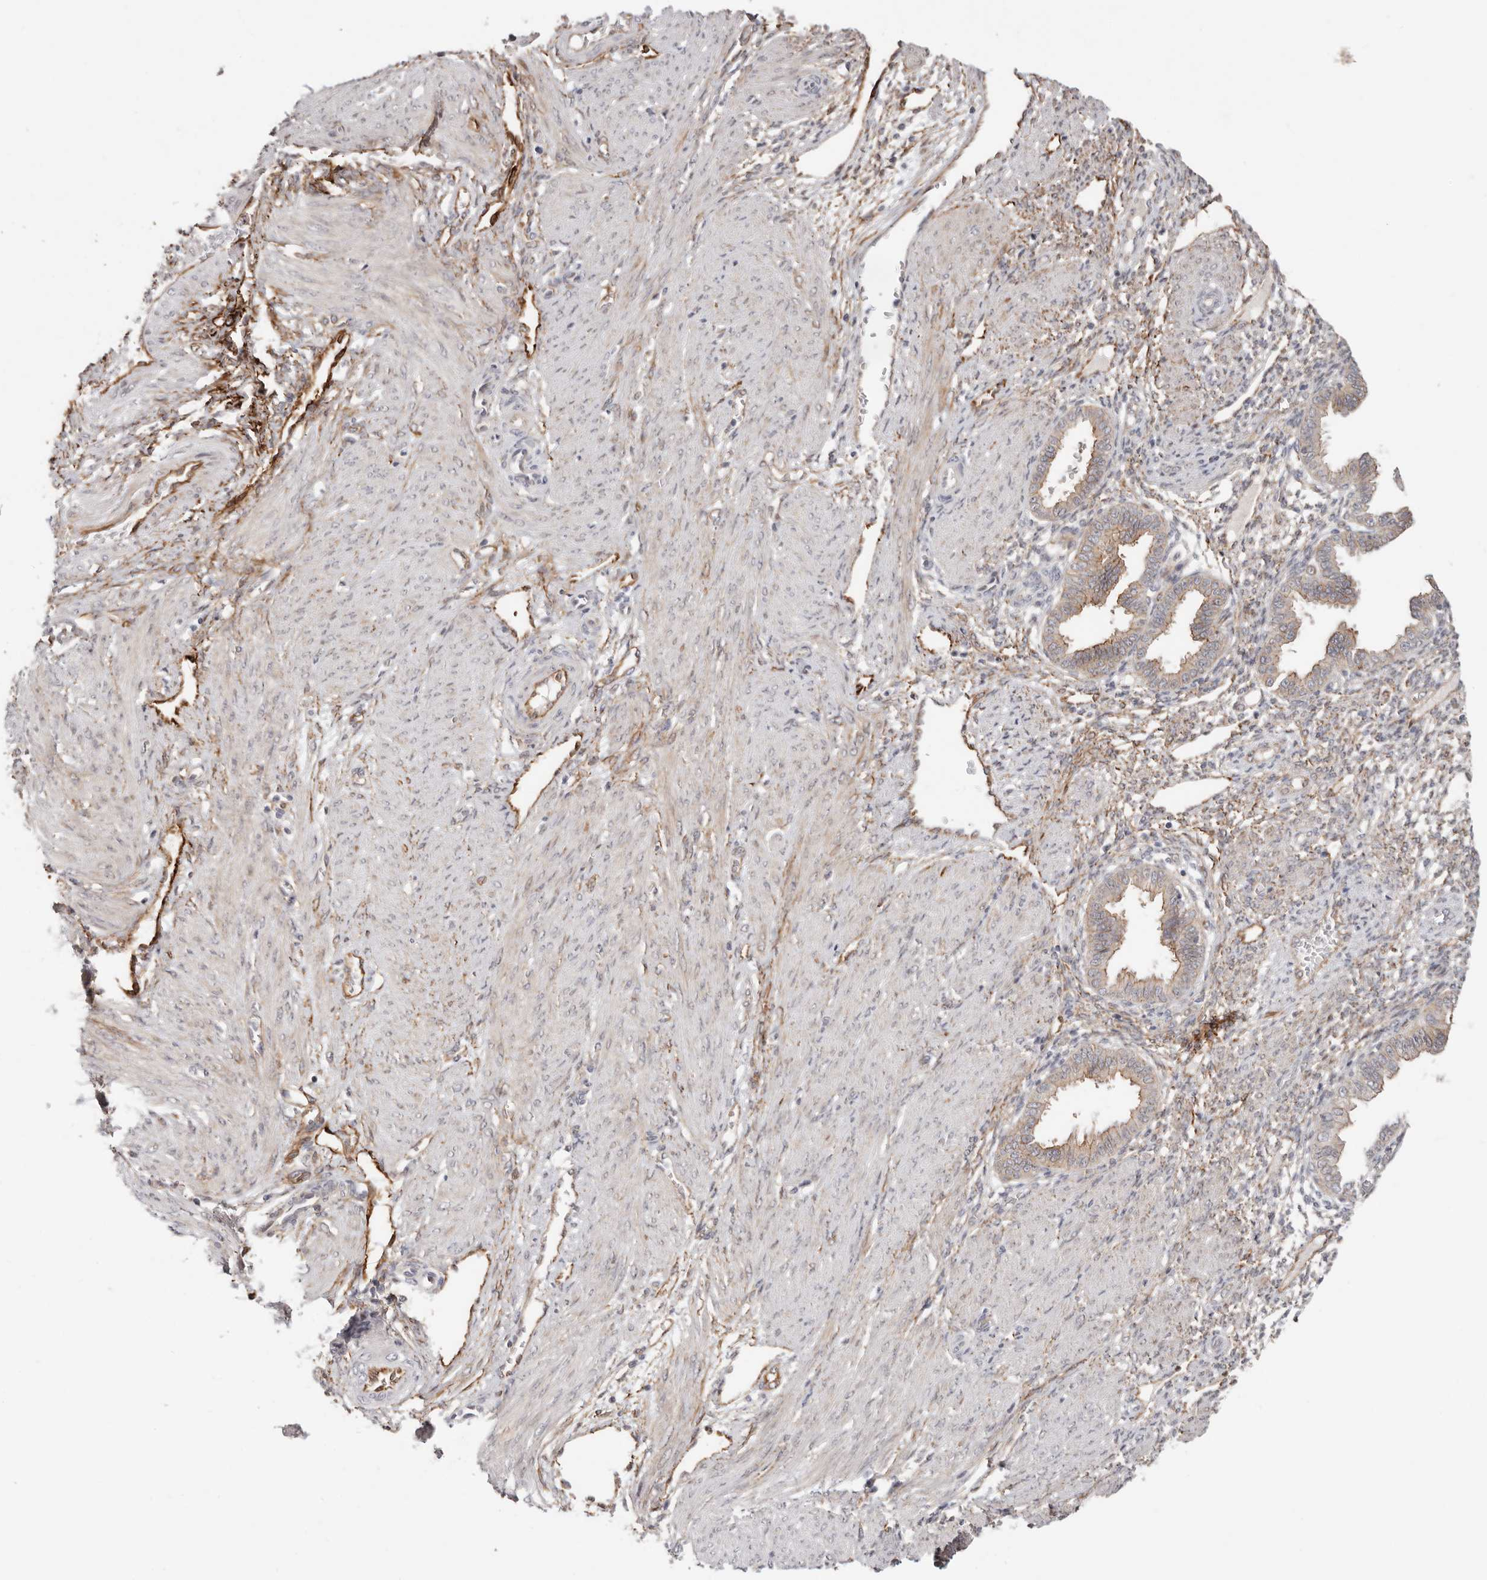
{"staining": {"intensity": "weak", "quantity": "25%-75%", "location": "cytoplasmic/membranous"}, "tissue": "endometrium", "cell_type": "Cells in endometrial stroma", "image_type": "normal", "snomed": [{"axis": "morphology", "description": "Normal tissue, NOS"}, {"axis": "topography", "description": "Endometrium"}], "caption": "DAB immunohistochemical staining of unremarkable human endometrium demonstrates weak cytoplasmic/membranous protein expression in about 25%-75% of cells in endometrial stroma. (IHC, brightfield microscopy, high magnification).", "gene": "SZT2", "patient": {"sex": "female", "age": 33}}